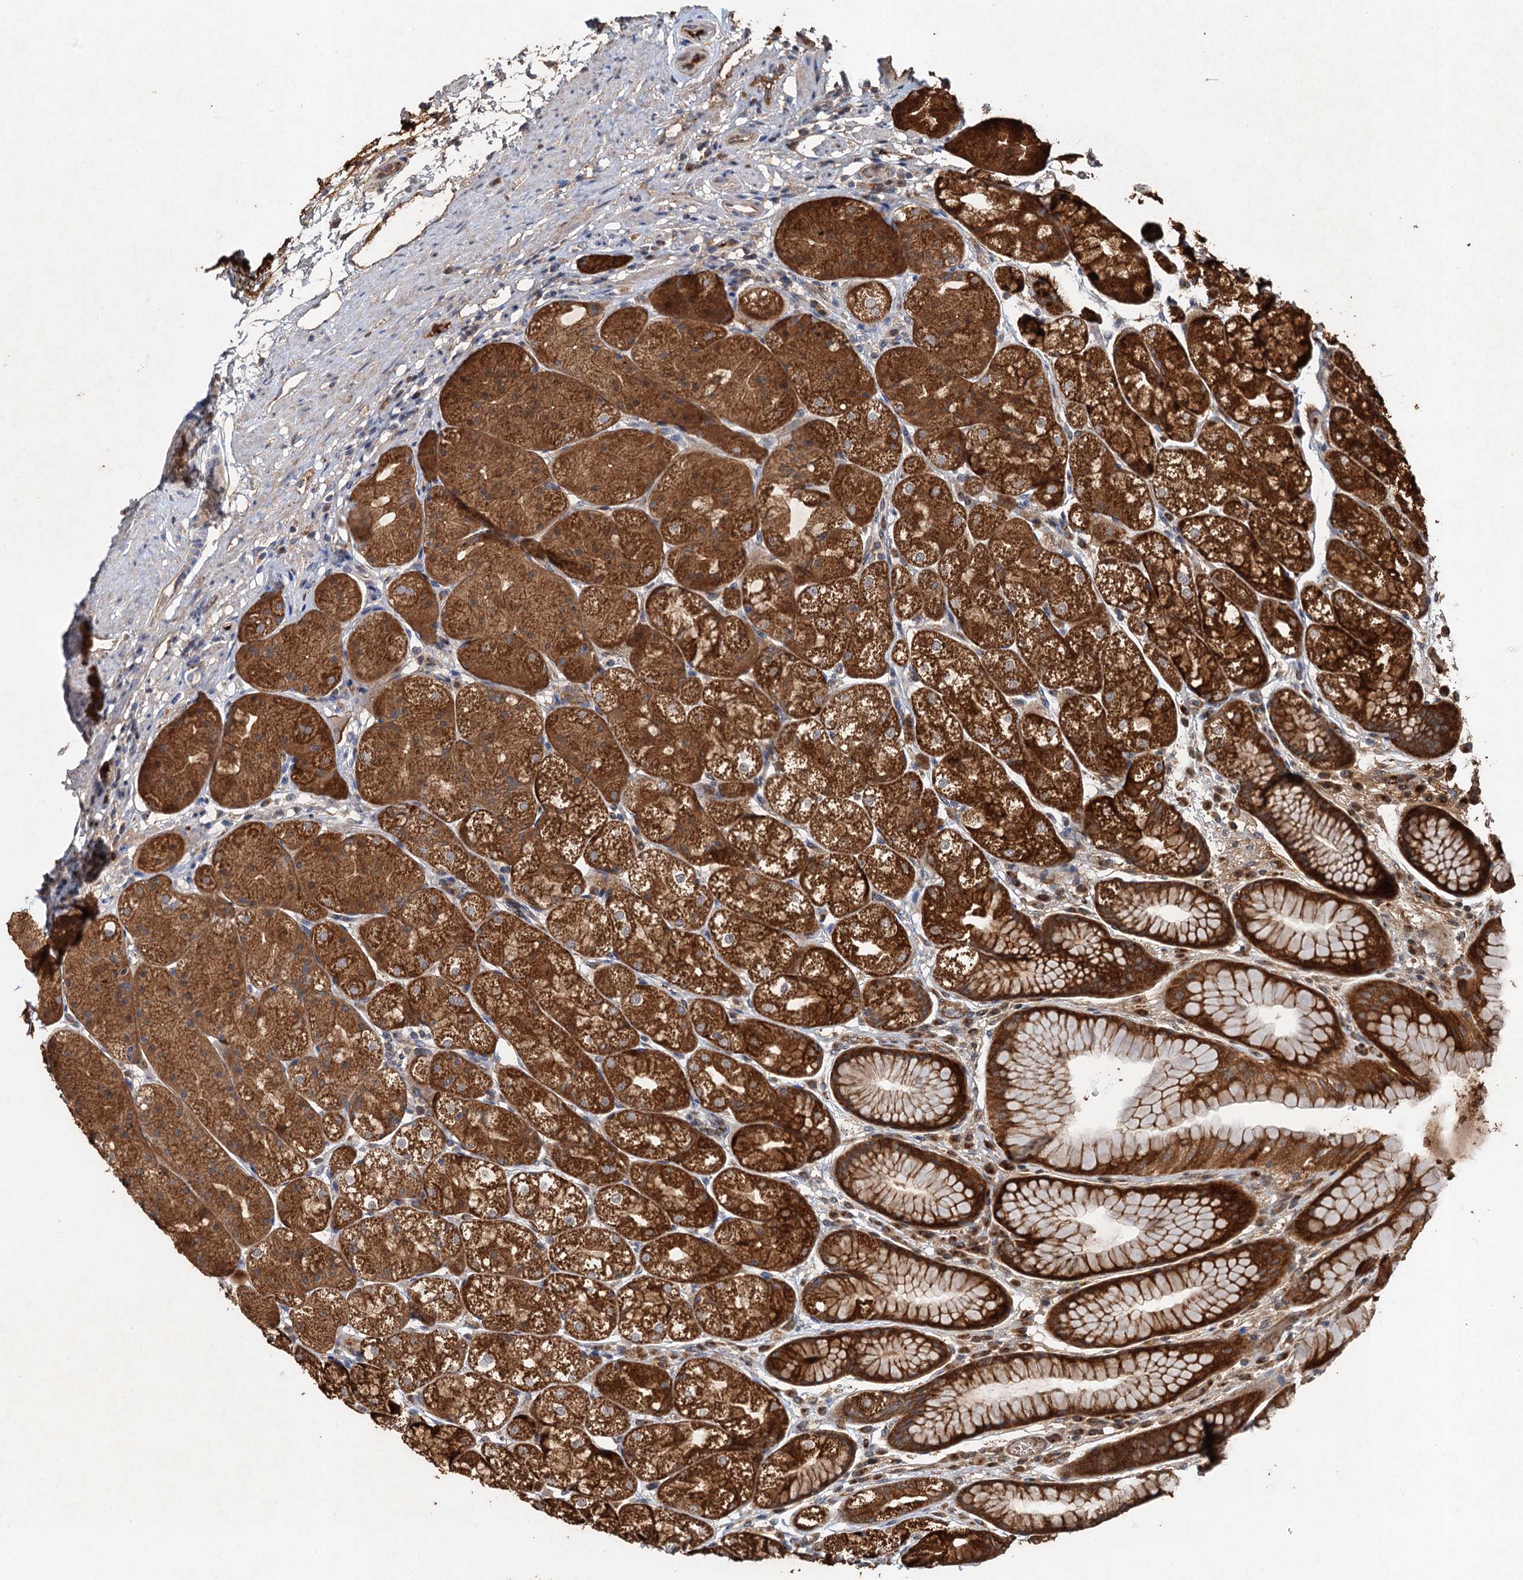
{"staining": {"intensity": "strong", "quantity": ">75%", "location": "cytoplasmic/membranous"}, "tissue": "stomach", "cell_type": "Glandular cells", "image_type": "normal", "snomed": [{"axis": "morphology", "description": "Normal tissue, NOS"}, {"axis": "topography", "description": "Stomach"}], "caption": "A high-resolution photomicrograph shows immunohistochemistry (IHC) staining of normal stomach, which demonstrates strong cytoplasmic/membranous expression in approximately >75% of glandular cells. (Stains: DAB (3,3'-diaminobenzidine) in brown, nuclei in blue, Microscopy: brightfield microscopy at high magnification).", "gene": "DEXI", "patient": {"sex": "male", "age": 57}}